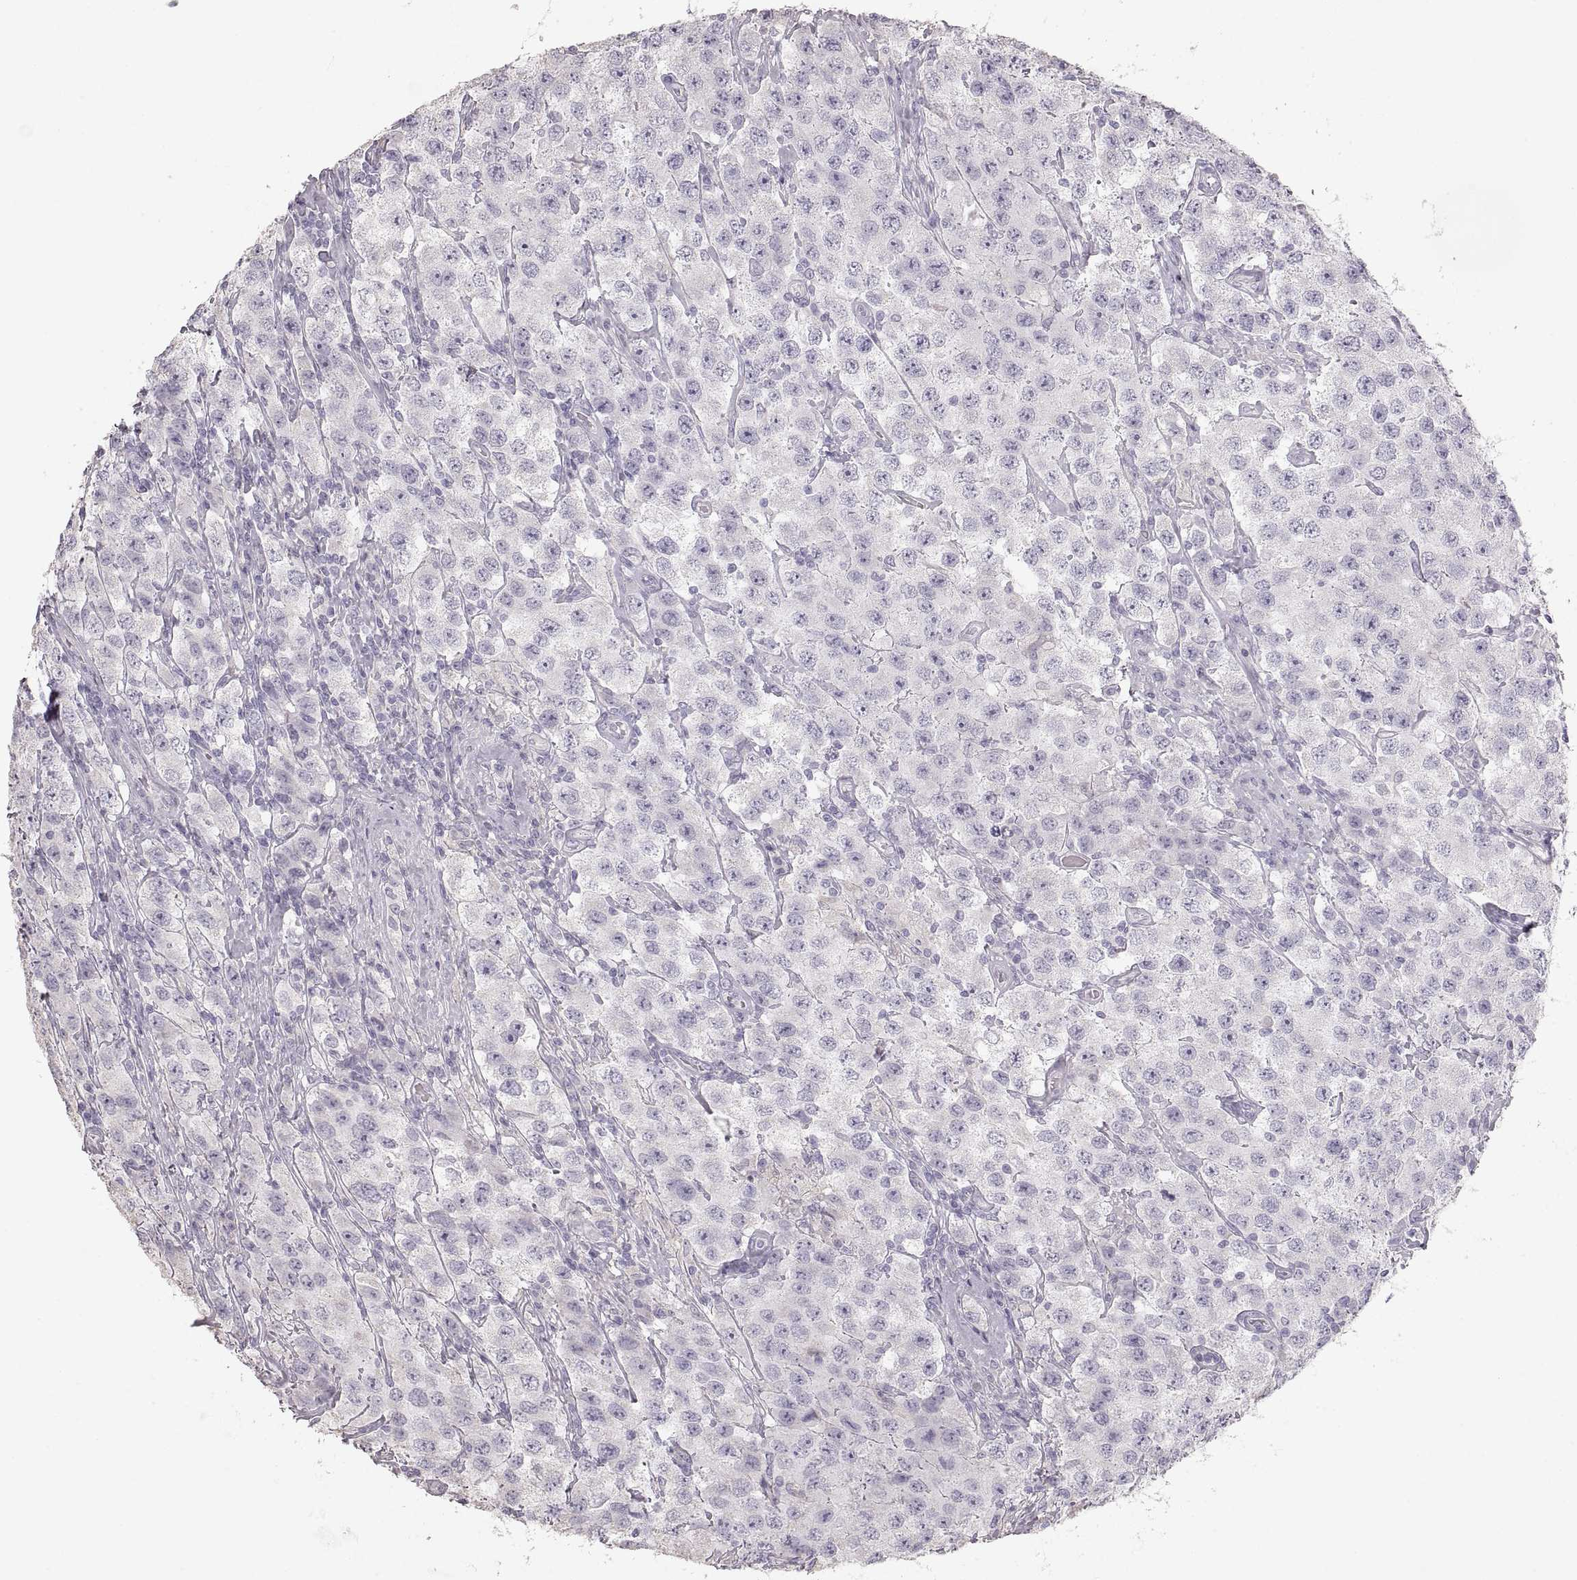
{"staining": {"intensity": "negative", "quantity": "none", "location": "none"}, "tissue": "testis cancer", "cell_type": "Tumor cells", "image_type": "cancer", "snomed": [{"axis": "morphology", "description": "Seminoma, NOS"}, {"axis": "topography", "description": "Testis"}], "caption": "Testis cancer was stained to show a protein in brown. There is no significant expression in tumor cells.", "gene": "ZP3", "patient": {"sex": "male", "age": 52}}